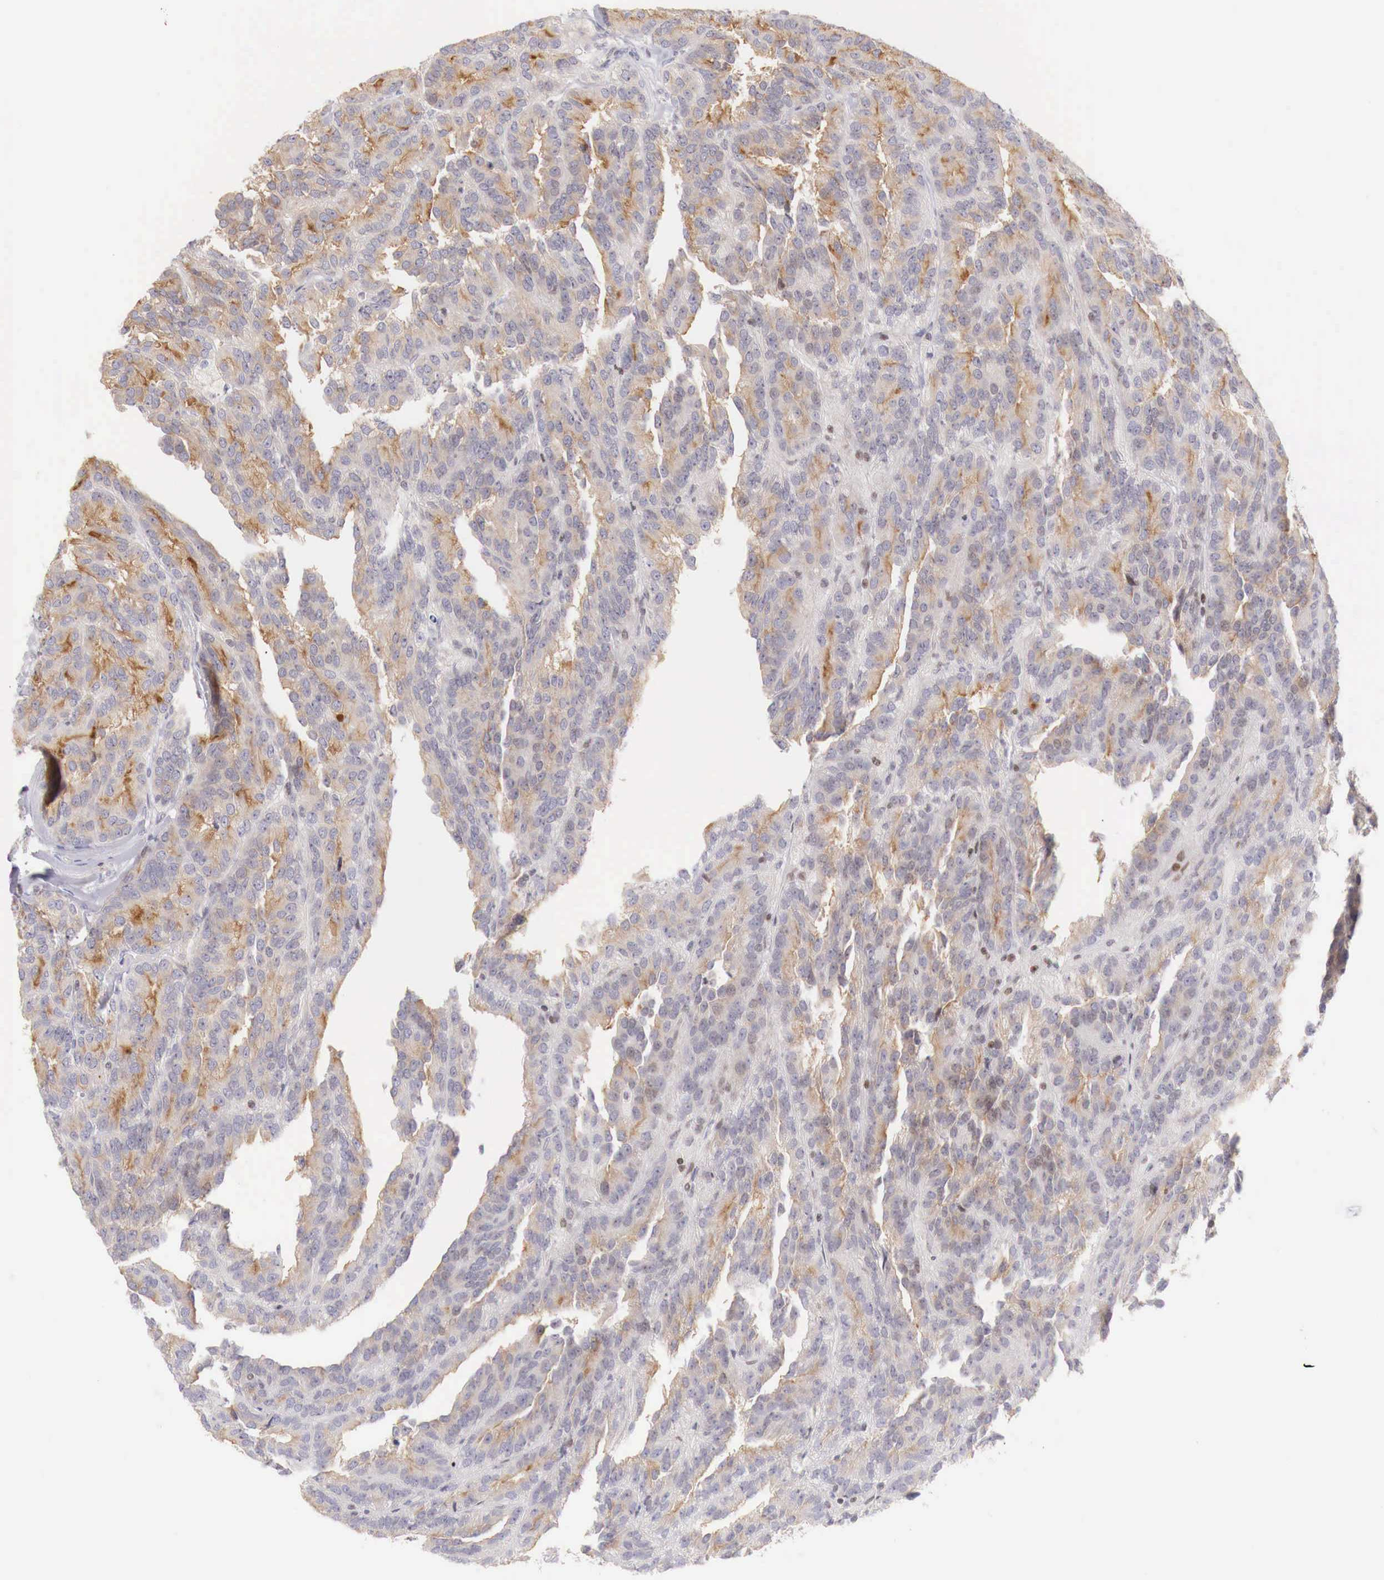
{"staining": {"intensity": "moderate", "quantity": "25%-75%", "location": "cytoplasmic/membranous"}, "tissue": "renal cancer", "cell_type": "Tumor cells", "image_type": "cancer", "snomed": [{"axis": "morphology", "description": "Adenocarcinoma, NOS"}, {"axis": "topography", "description": "Kidney"}], "caption": "Protein expression analysis of renal adenocarcinoma reveals moderate cytoplasmic/membranous positivity in about 25%-75% of tumor cells. The staining was performed using DAB, with brown indicating positive protein expression. Nuclei are stained blue with hematoxylin.", "gene": "CLCN5", "patient": {"sex": "male", "age": 46}}